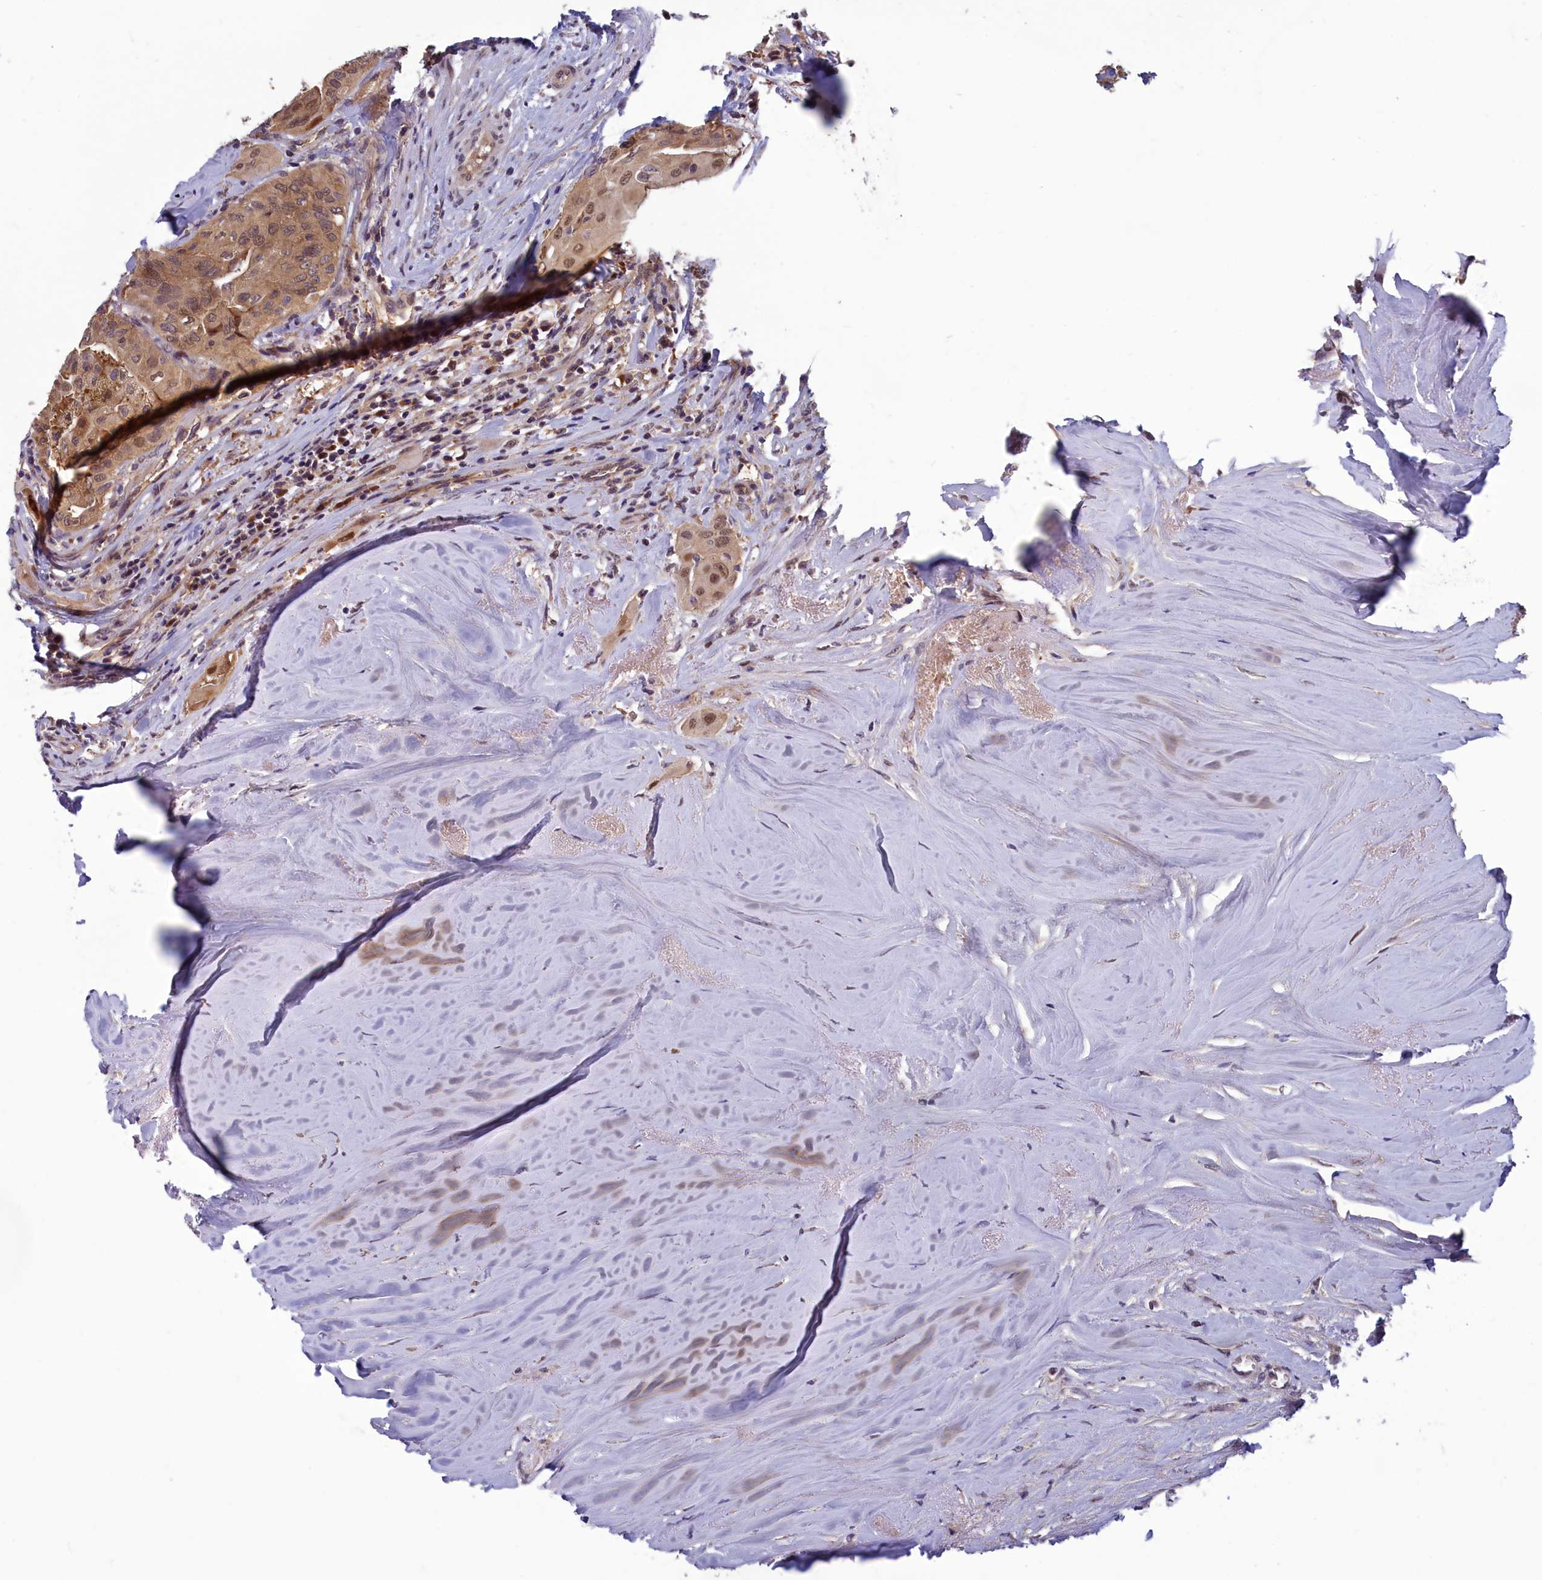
{"staining": {"intensity": "moderate", "quantity": ">75%", "location": "cytoplasmic/membranous,nuclear"}, "tissue": "thyroid cancer", "cell_type": "Tumor cells", "image_type": "cancer", "snomed": [{"axis": "morphology", "description": "Papillary adenocarcinoma, NOS"}, {"axis": "topography", "description": "Thyroid gland"}], "caption": "There is medium levels of moderate cytoplasmic/membranous and nuclear expression in tumor cells of thyroid cancer (papillary adenocarcinoma), as demonstrated by immunohistochemical staining (brown color).", "gene": "CCDC15", "patient": {"sex": "female", "age": 59}}